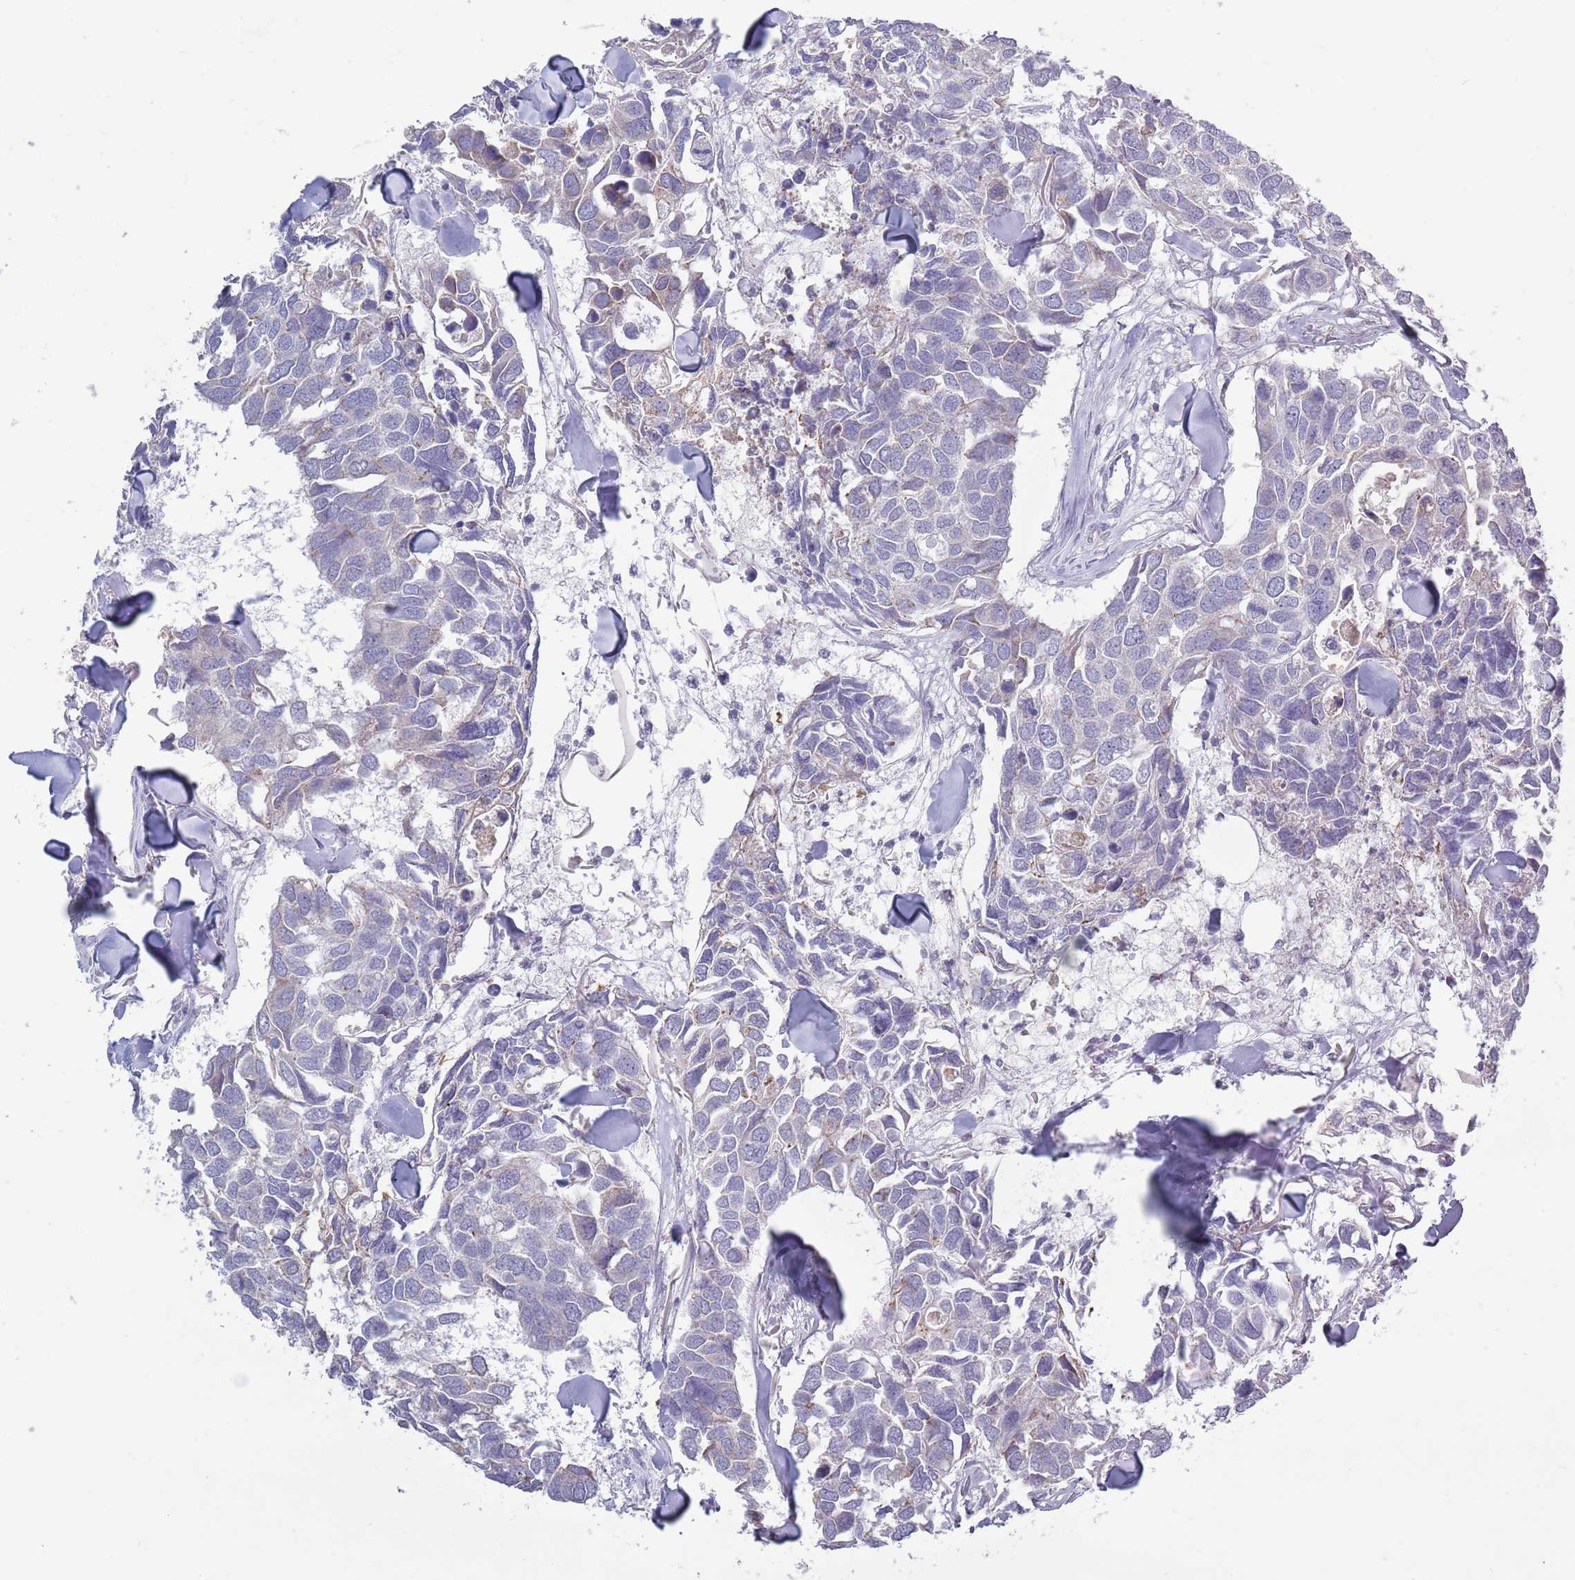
{"staining": {"intensity": "weak", "quantity": "<25%", "location": "cytoplasmic/membranous"}, "tissue": "breast cancer", "cell_type": "Tumor cells", "image_type": "cancer", "snomed": [{"axis": "morphology", "description": "Duct carcinoma"}, {"axis": "topography", "description": "Breast"}], "caption": "DAB (3,3'-diaminobenzidine) immunohistochemical staining of breast invasive ductal carcinoma reveals no significant staining in tumor cells.", "gene": "ACSBG1", "patient": {"sex": "female", "age": 83}}